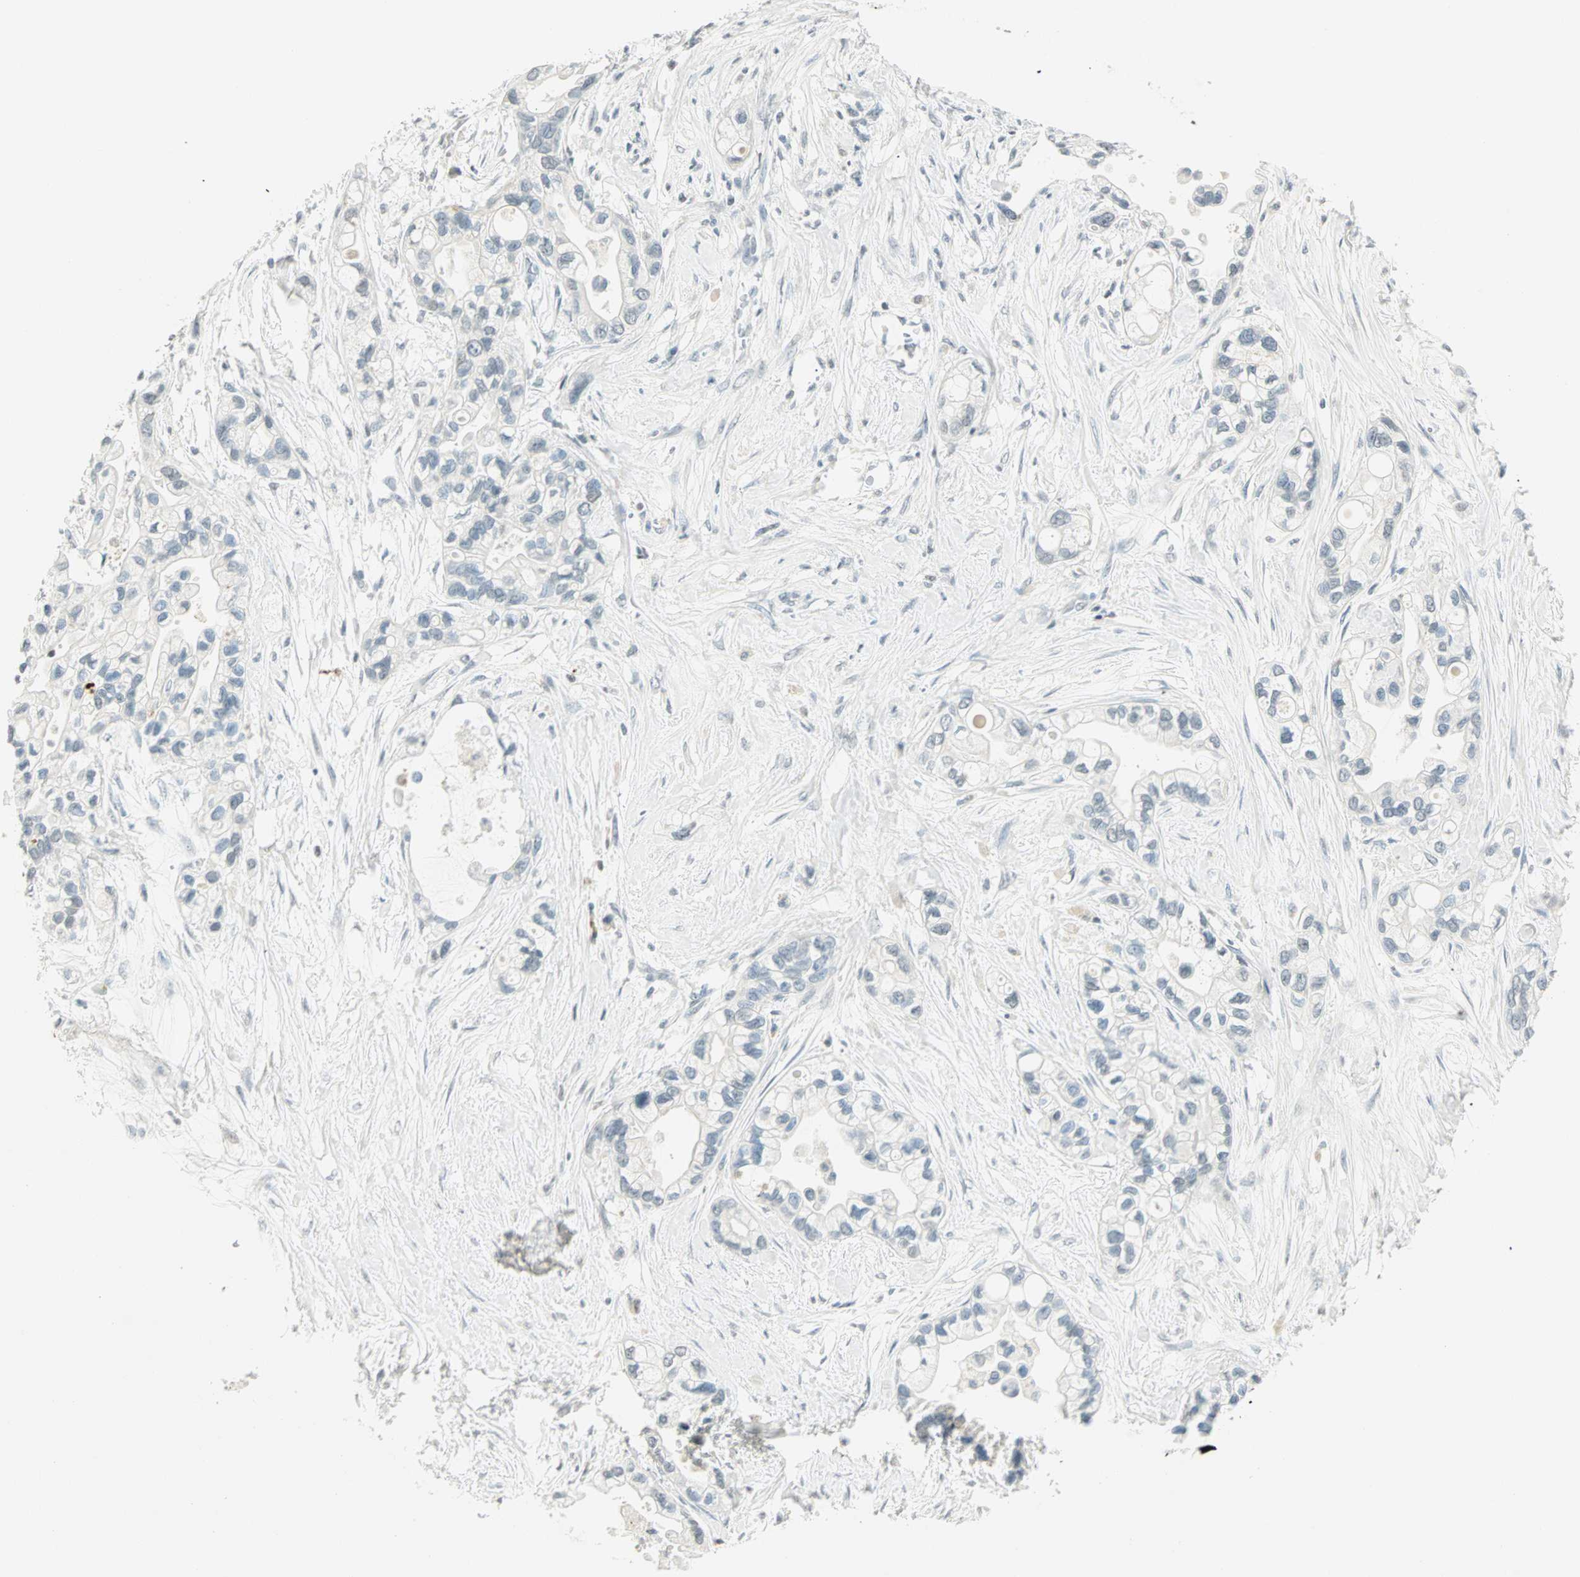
{"staining": {"intensity": "weak", "quantity": "<25%", "location": "nuclear"}, "tissue": "pancreatic cancer", "cell_type": "Tumor cells", "image_type": "cancer", "snomed": [{"axis": "morphology", "description": "Adenocarcinoma, NOS"}, {"axis": "topography", "description": "Pancreas"}], "caption": "There is no significant positivity in tumor cells of adenocarcinoma (pancreatic).", "gene": "SMAD3", "patient": {"sex": "female", "age": 77}}